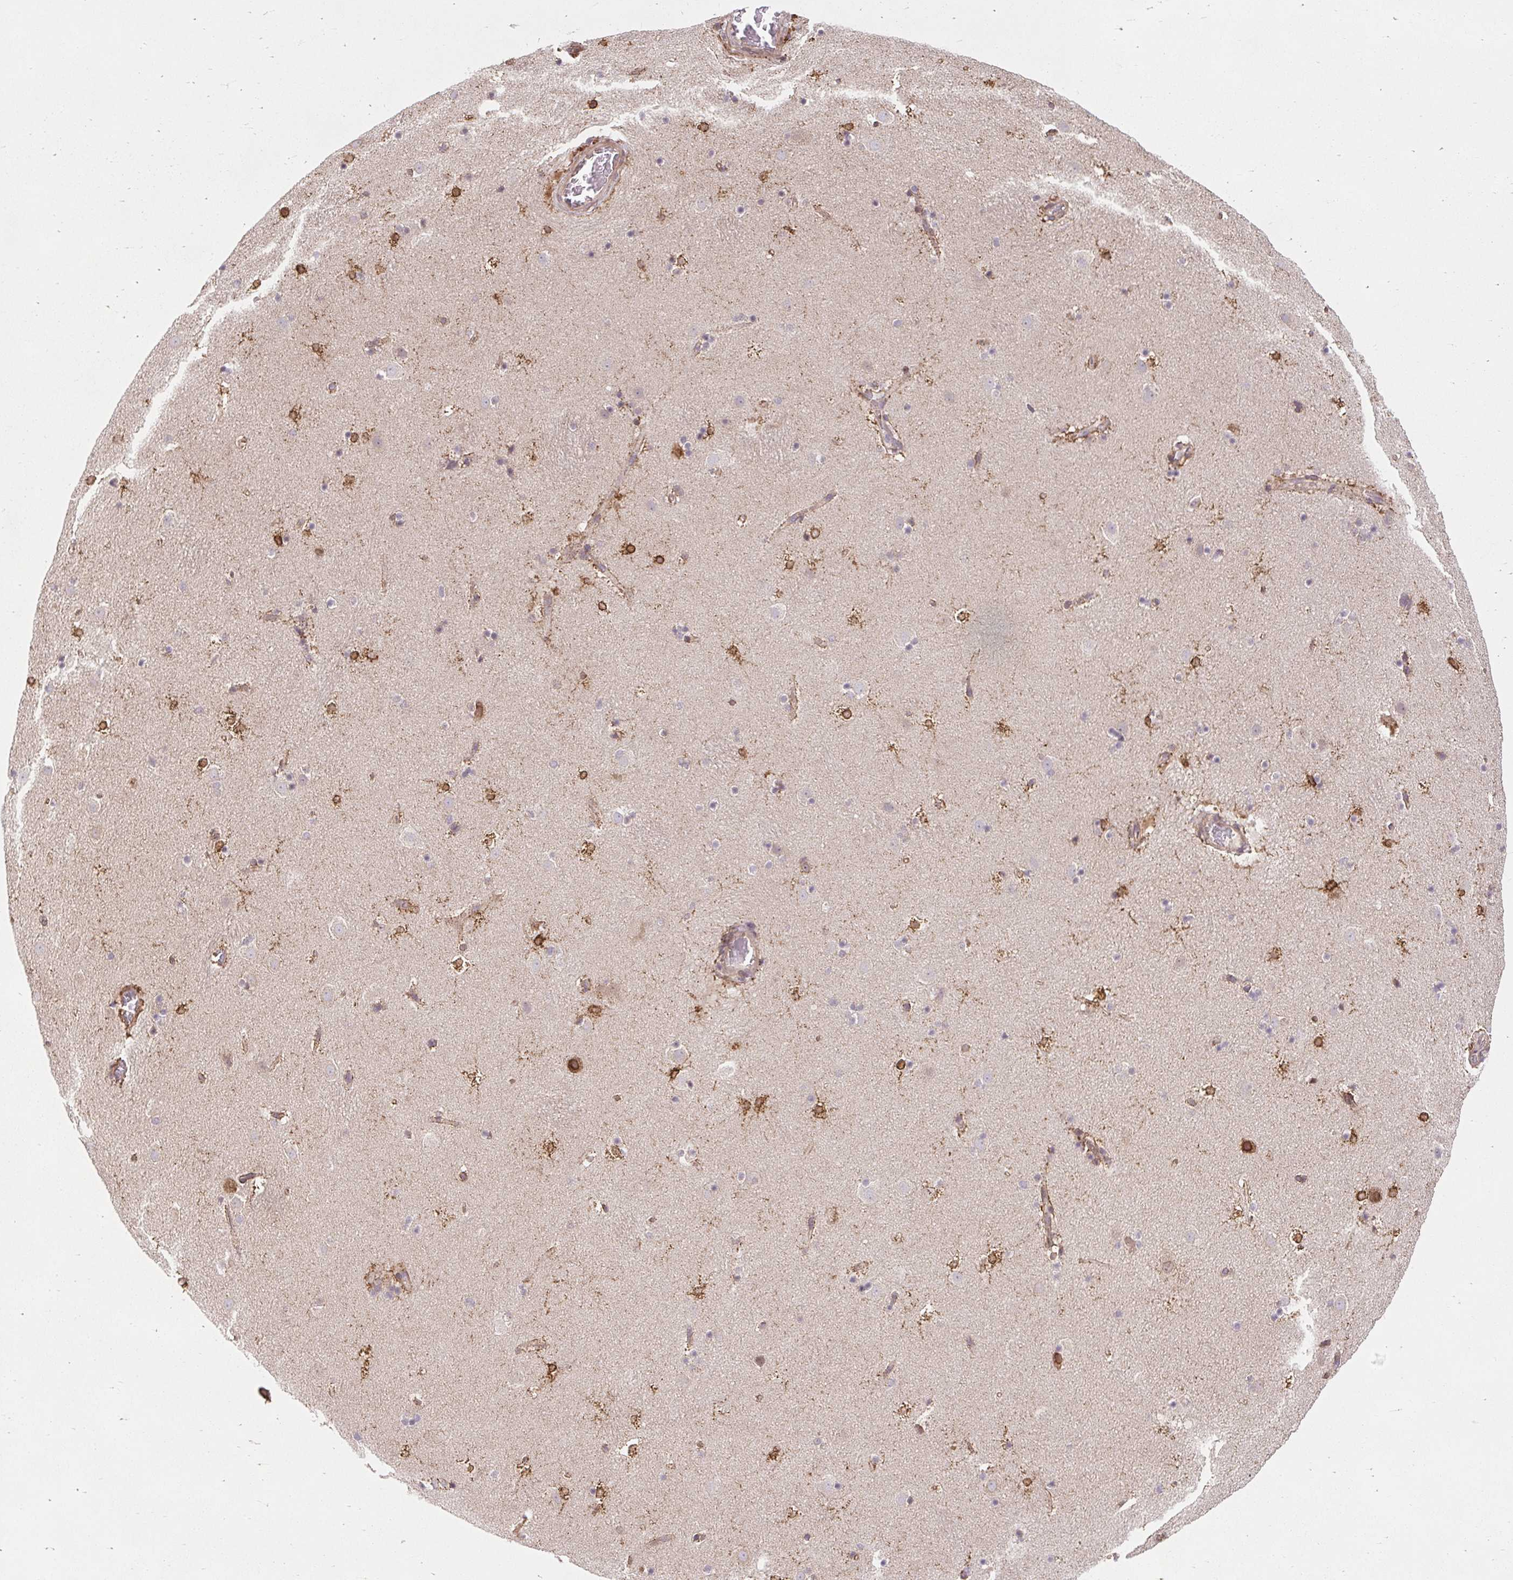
{"staining": {"intensity": "strong", "quantity": "25%-75%", "location": "cytoplasmic/membranous"}, "tissue": "caudate", "cell_type": "Glial cells", "image_type": "normal", "snomed": [{"axis": "morphology", "description": "Normal tissue, NOS"}, {"axis": "topography", "description": "Lateral ventricle wall"}], "caption": "Immunohistochemistry (IHC) micrograph of normal human caudate stained for a protein (brown), which reveals high levels of strong cytoplasmic/membranous staining in about 25%-75% of glial cells.", "gene": "LYPD5", "patient": {"sex": "male", "age": 37}}